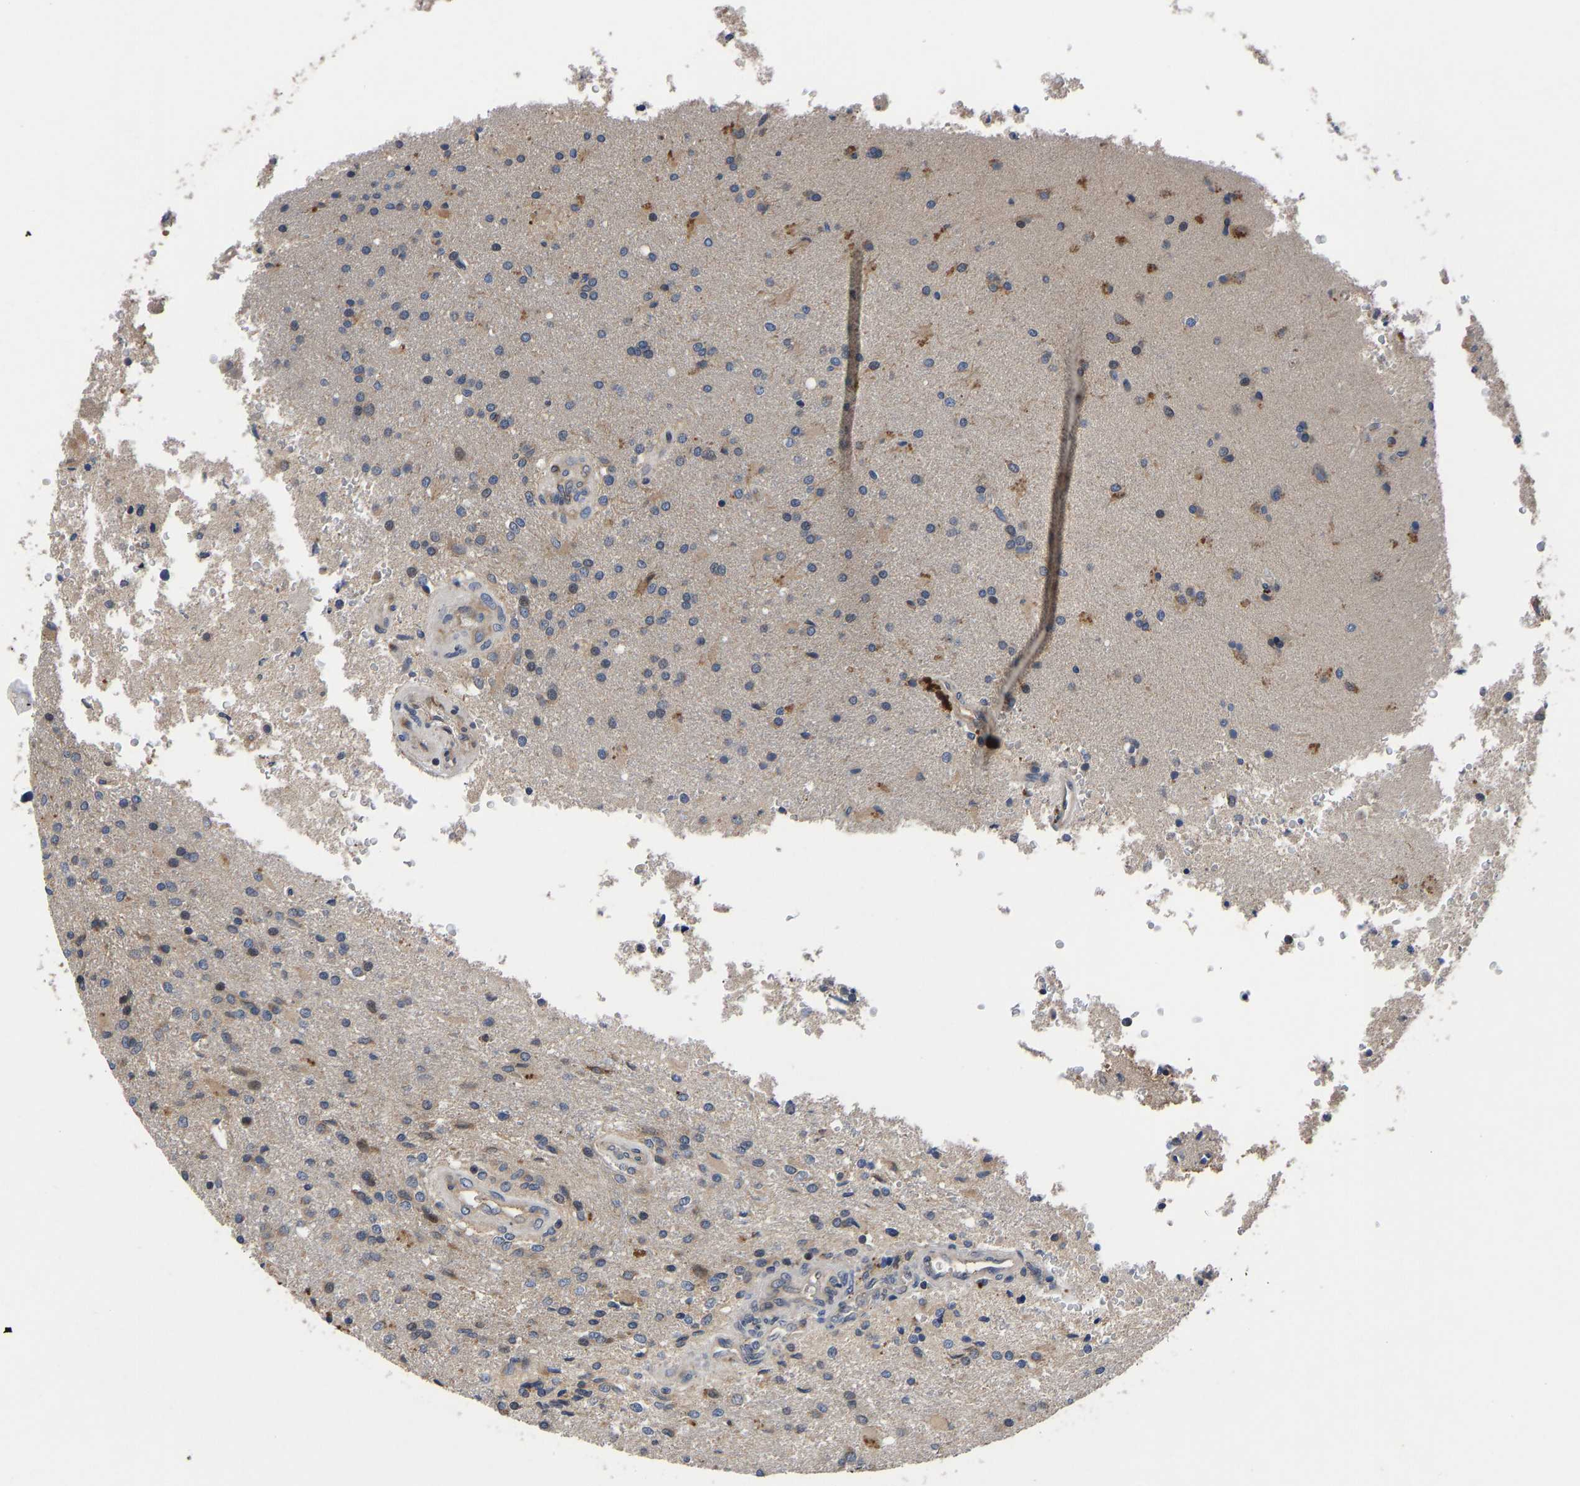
{"staining": {"intensity": "moderate", "quantity": "<25%", "location": "cytoplasmic/membranous"}, "tissue": "glioma", "cell_type": "Tumor cells", "image_type": "cancer", "snomed": [{"axis": "morphology", "description": "Normal tissue, NOS"}, {"axis": "morphology", "description": "Glioma, malignant, High grade"}, {"axis": "topography", "description": "Cerebral cortex"}], "caption": "Immunohistochemistry (DAB (3,3'-diaminobenzidine)) staining of human glioma demonstrates moderate cytoplasmic/membranous protein expression in approximately <25% of tumor cells.", "gene": "FRRS1", "patient": {"sex": "male", "age": 77}}